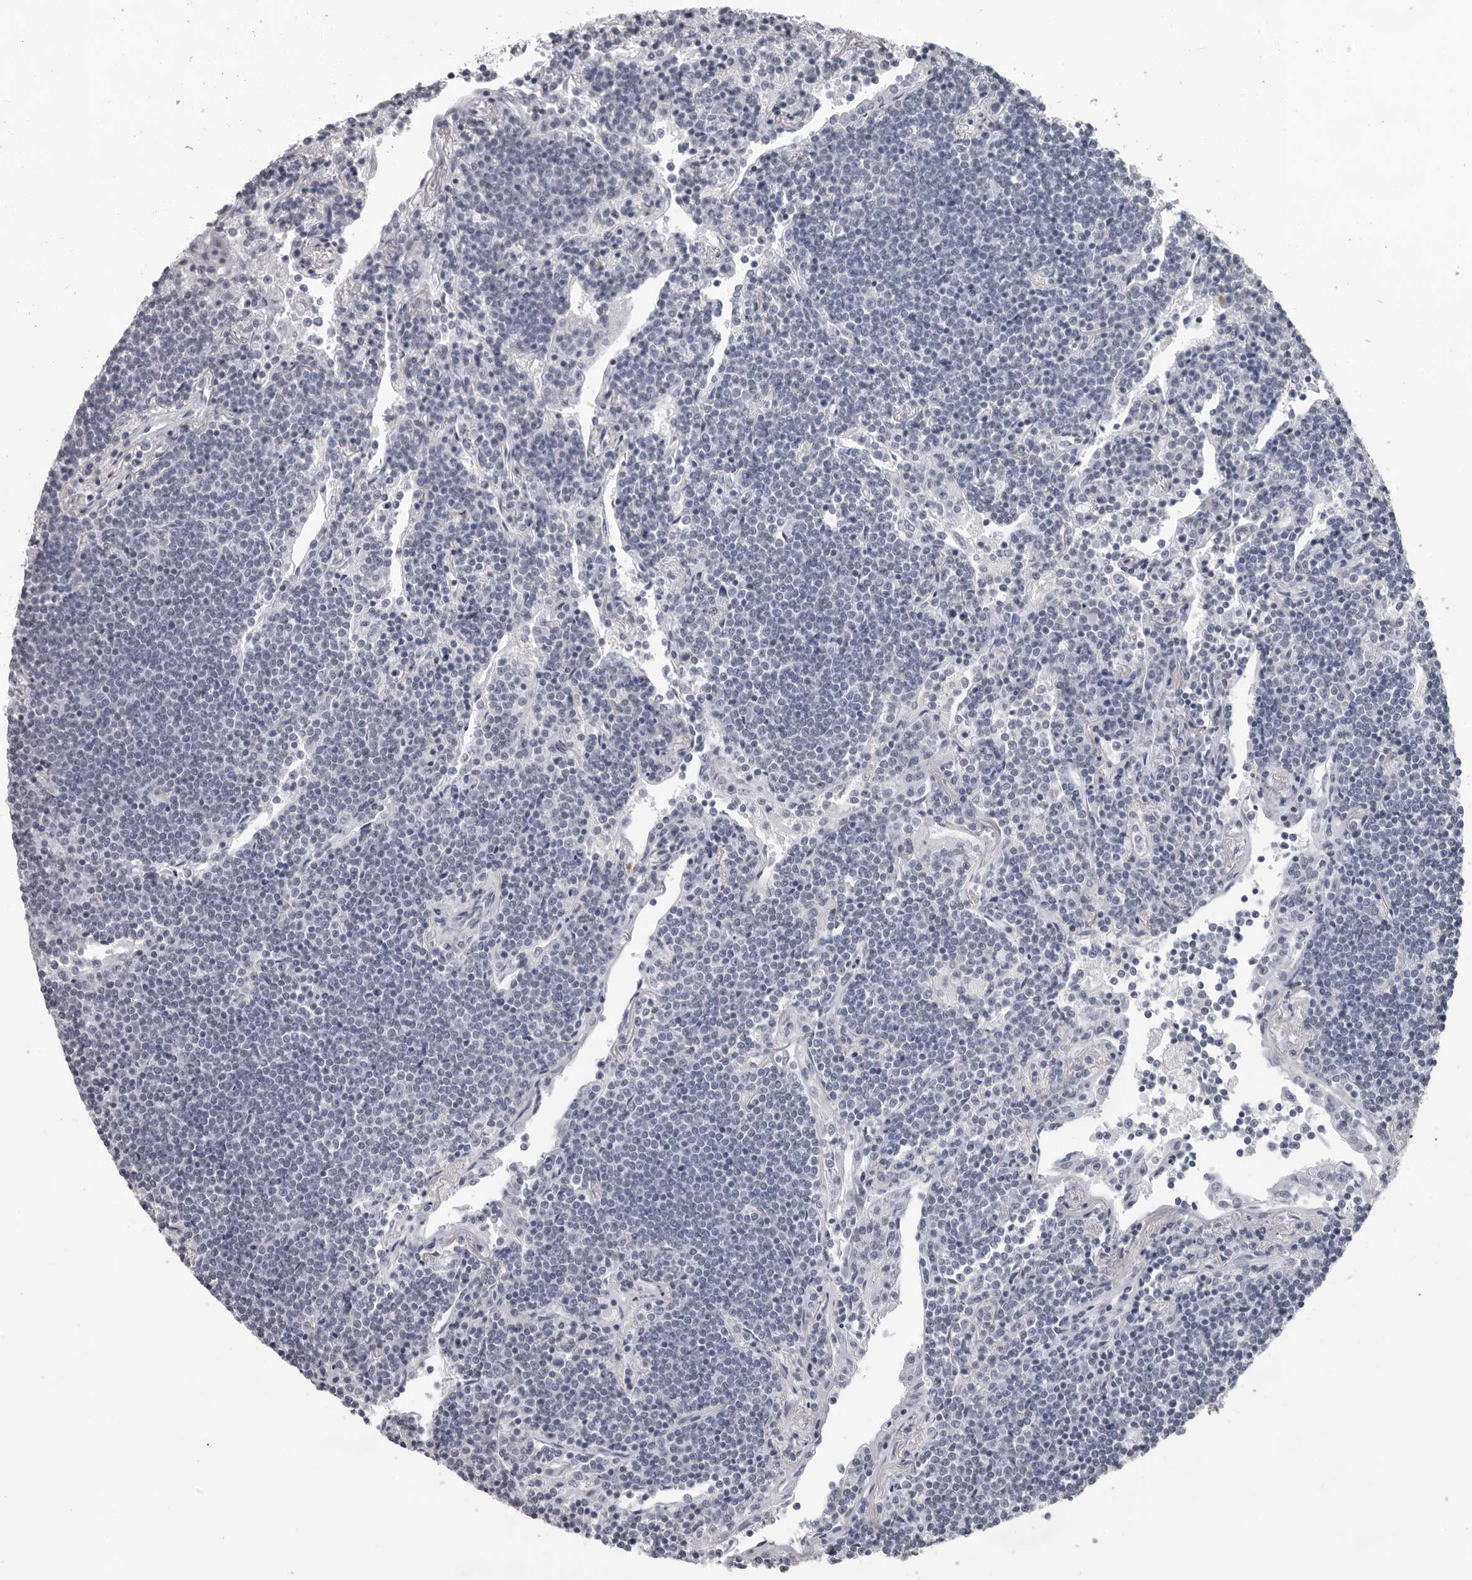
{"staining": {"intensity": "negative", "quantity": "none", "location": "none"}, "tissue": "lymphoma", "cell_type": "Tumor cells", "image_type": "cancer", "snomed": [{"axis": "morphology", "description": "Malignant lymphoma, non-Hodgkin's type, Low grade"}, {"axis": "topography", "description": "Lung"}], "caption": "This is an IHC micrograph of lymphoma. There is no expression in tumor cells.", "gene": "LZIC", "patient": {"sex": "female", "age": 71}}